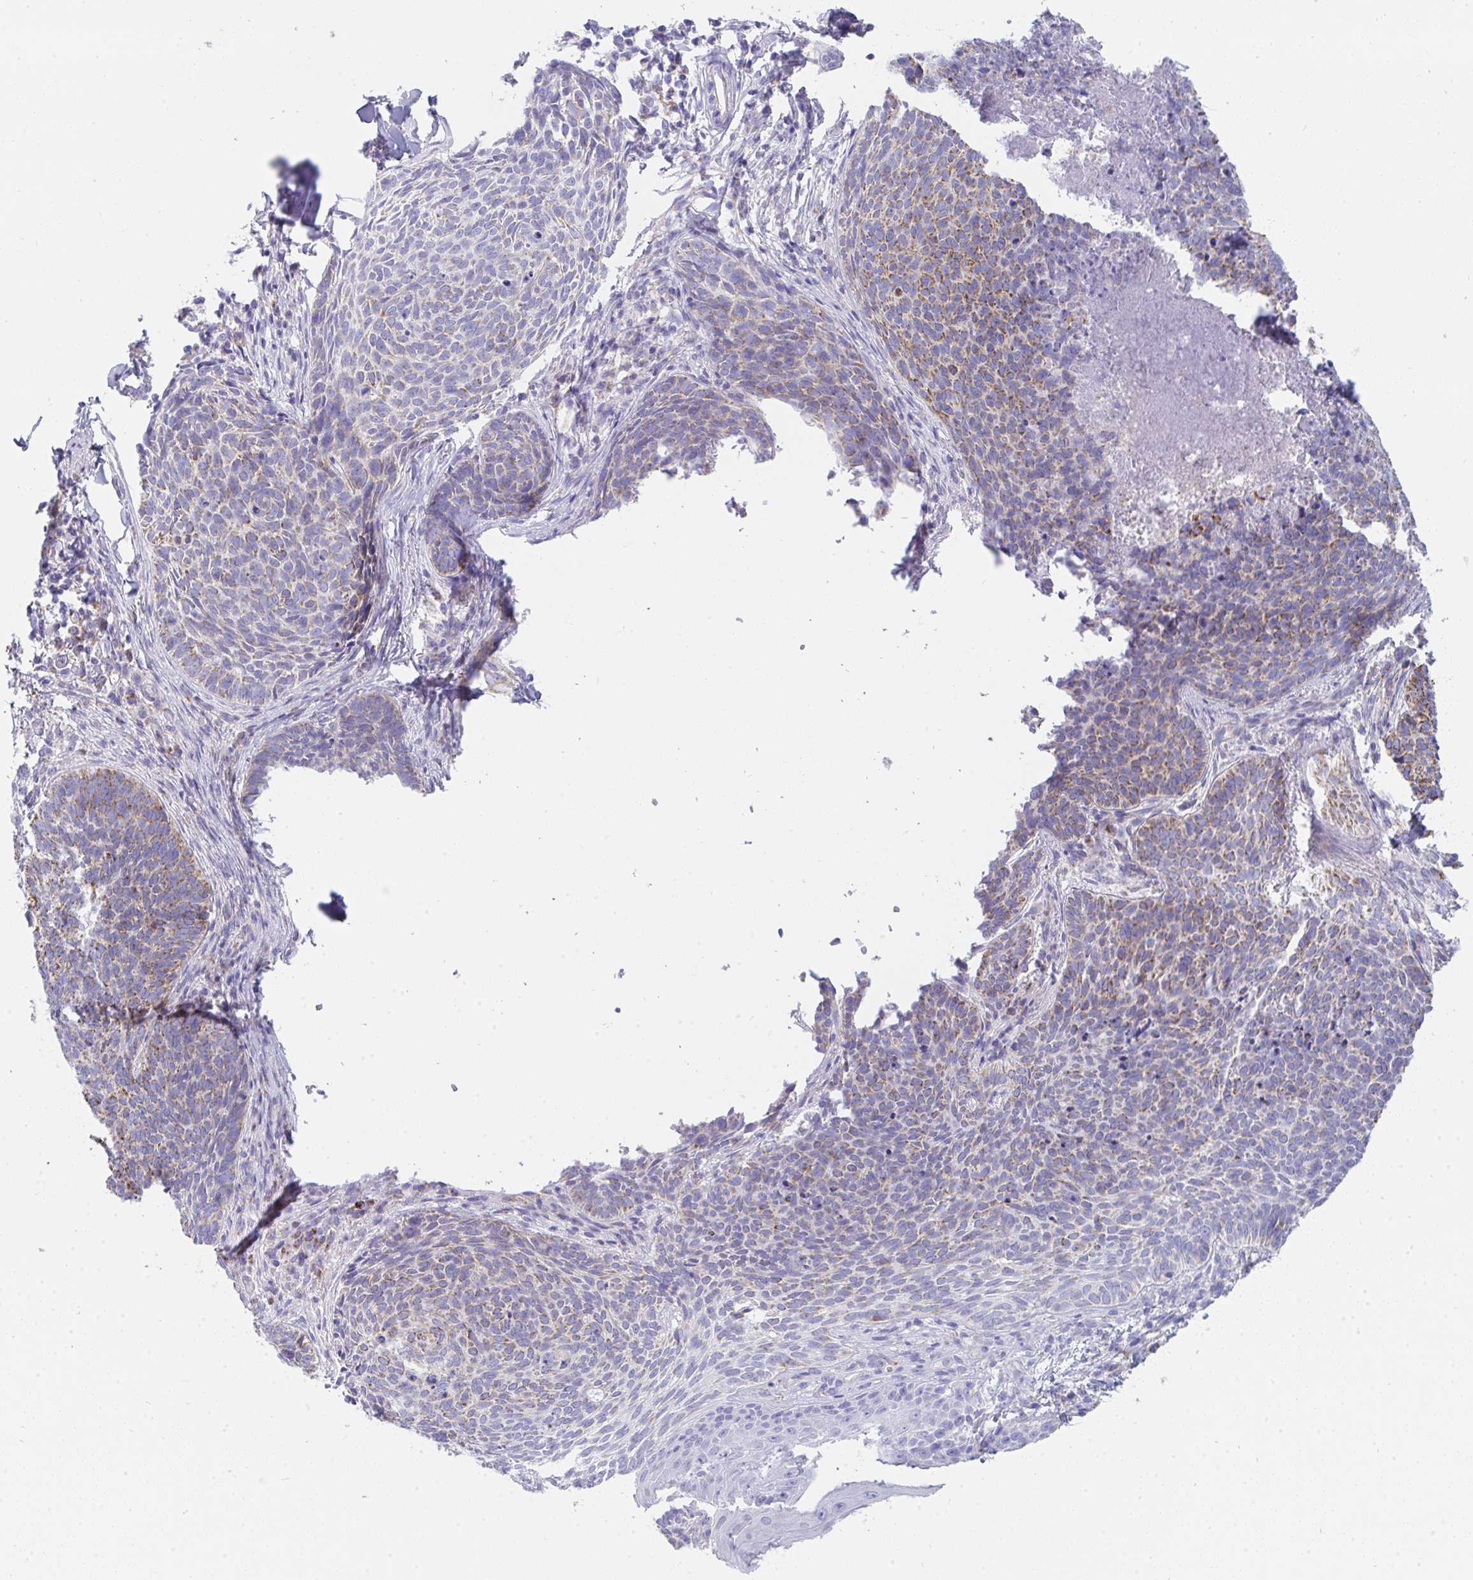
{"staining": {"intensity": "moderate", "quantity": ">75%", "location": "cytoplasmic/membranous"}, "tissue": "skin cancer", "cell_type": "Tumor cells", "image_type": "cancer", "snomed": [{"axis": "morphology", "description": "Basal cell carcinoma"}, {"axis": "topography", "description": "Skin"}, {"axis": "topography", "description": "Skin of face"}], "caption": "Immunohistochemistry (IHC) histopathology image of neoplastic tissue: human basal cell carcinoma (skin) stained using immunohistochemistry (IHC) exhibits medium levels of moderate protein expression localized specifically in the cytoplasmic/membranous of tumor cells, appearing as a cytoplasmic/membranous brown color.", "gene": "AIFM1", "patient": {"sex": "male", "age": 56}}